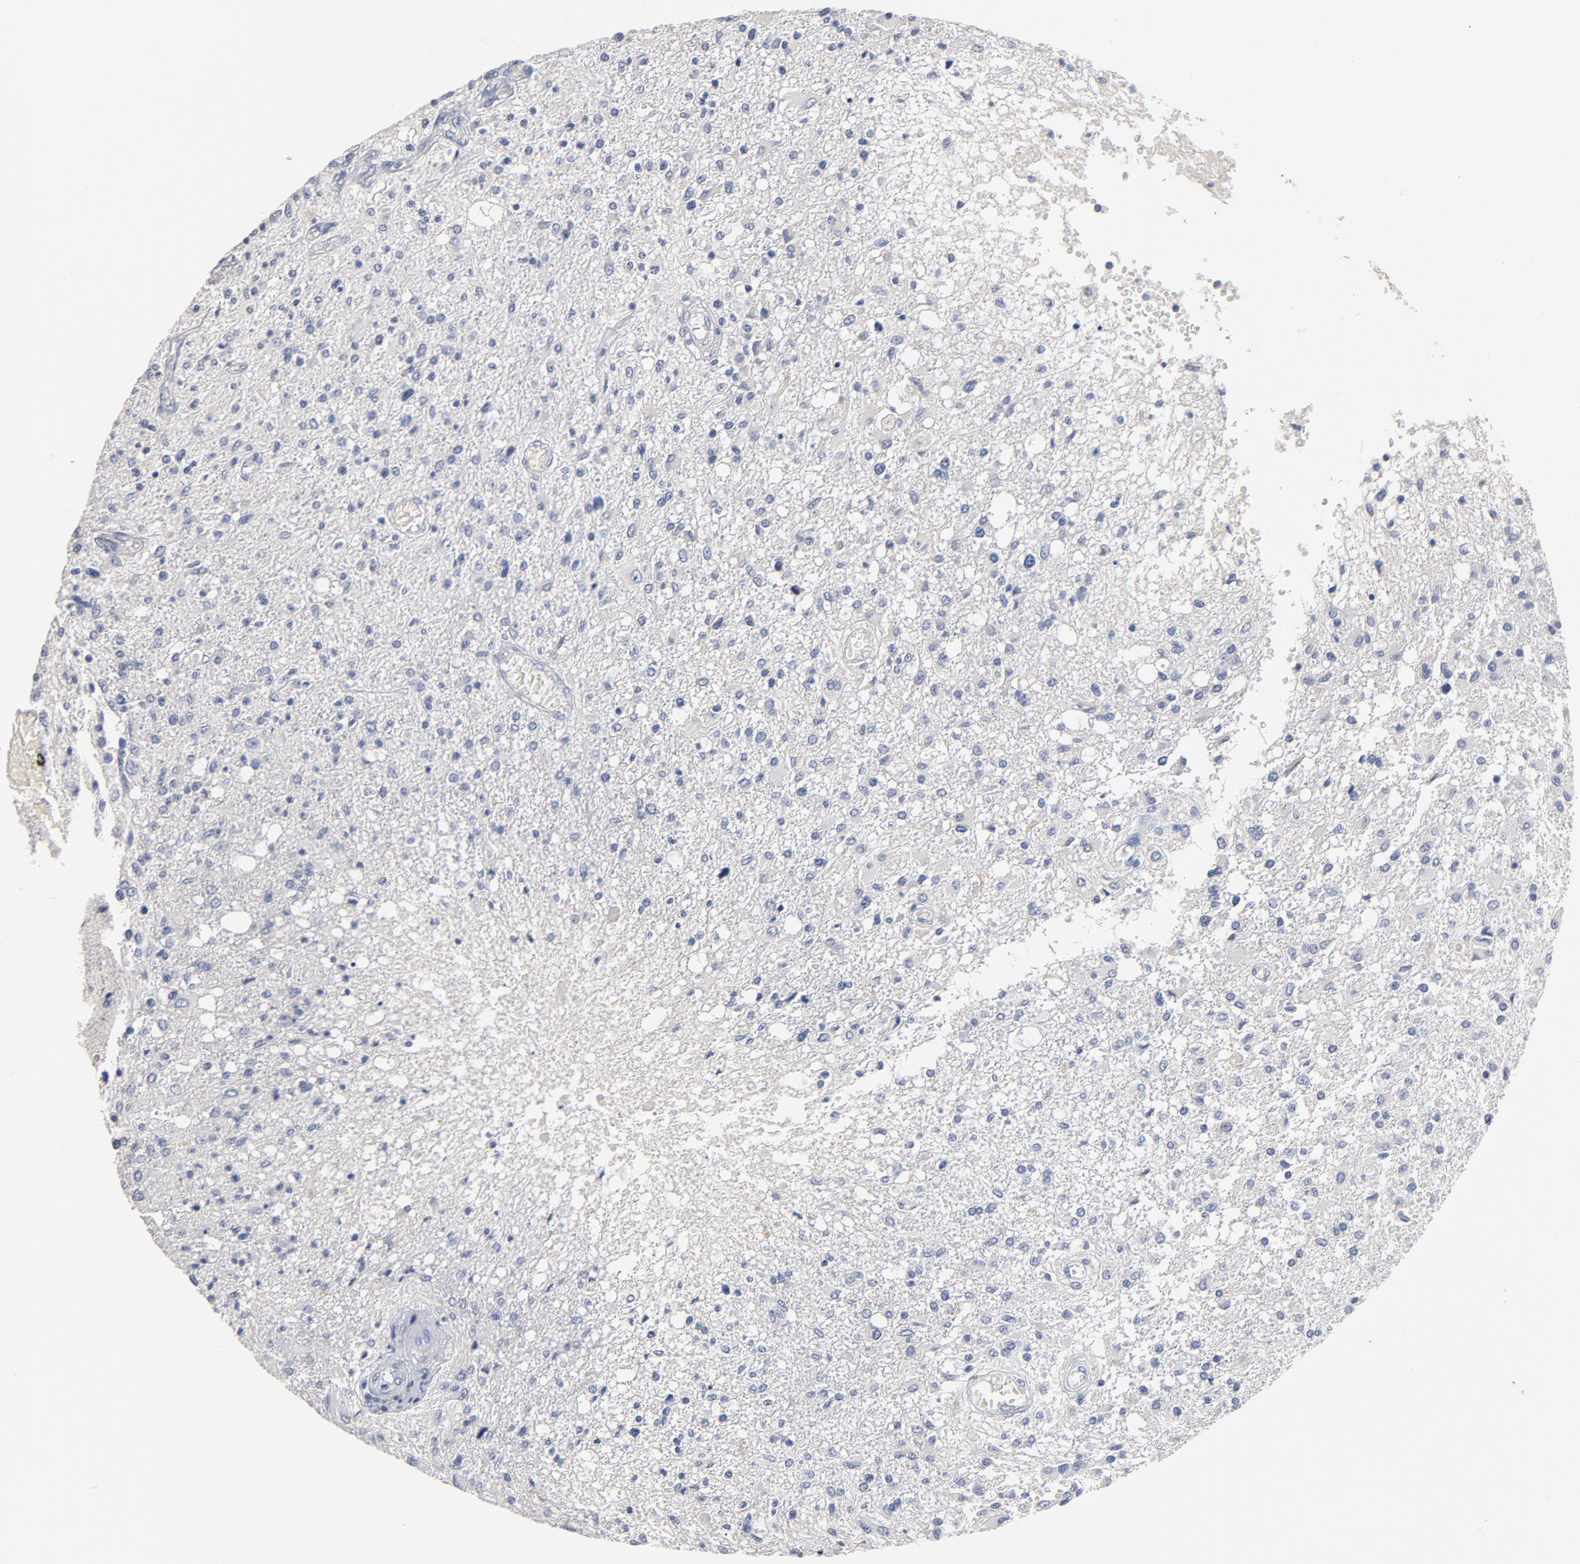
{"staining": {"intensity": "negative", "quantity": "none", "location": "none"}, "tissue": "glioma", "cell_type": "Tumor cells", "image_type": "cancer", "snomed": [{"axis": "morphology", "description": "Glioma, malignant, High grade"}, {"axis": "topography", "description": "Cerebral cortex"}], "caption": "Immunohistochemistry image of glioma stained for a protein (brown), which reveals no staining in tumor cells. The staining was performed using DAB to visualize the protein expression in brown, while the nuclei were stained in blue with hematoxylin (Magnification: 20x).", "gene": "ZCCHC13", "patient": {"sex": "male", "age": 76}}